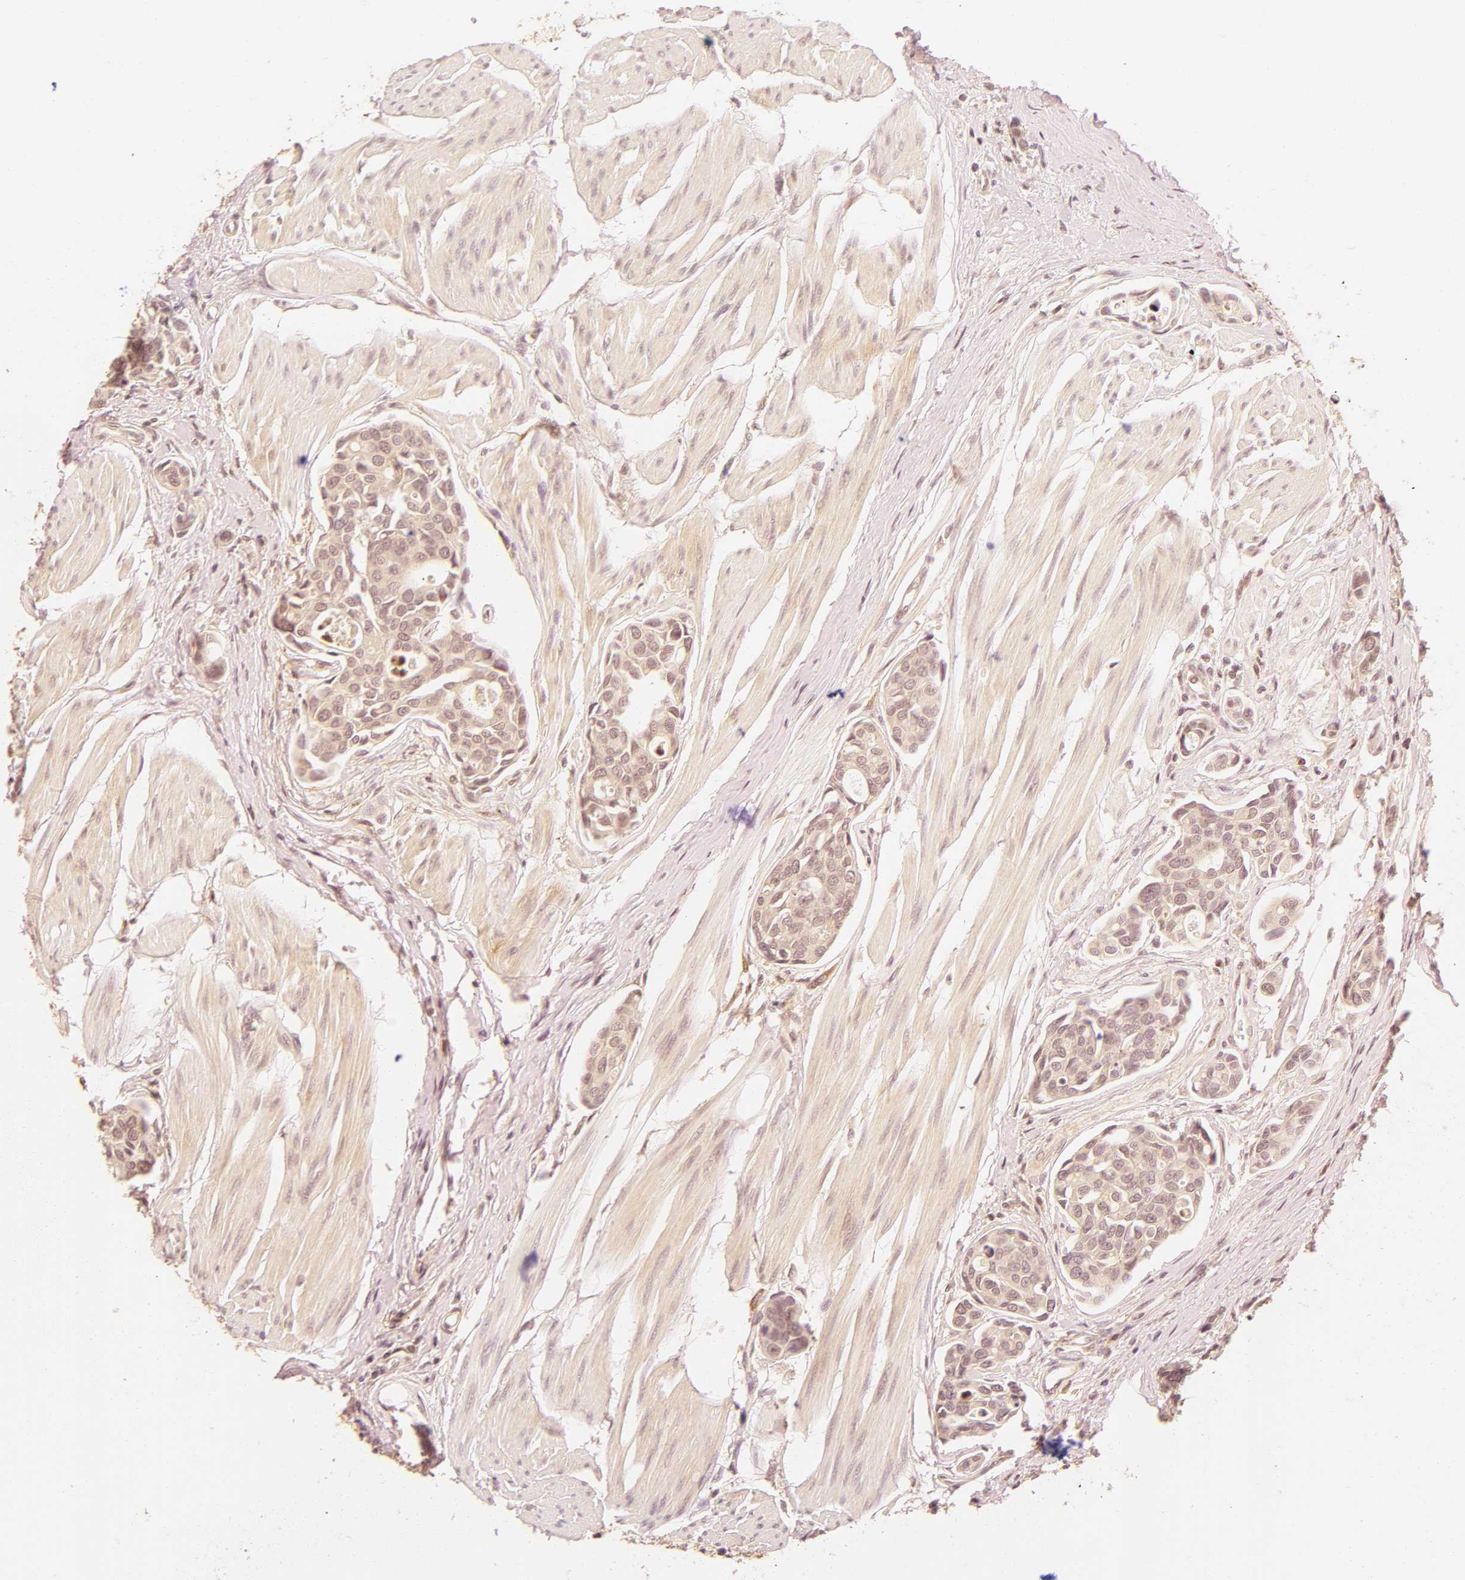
{"staining": {"intensity": "negative", "quantity": "none", "location": "none"}, "tissue": "urothelial cancer", "cell_type": "Tumor cells", "image_type": "cancer", "snomed": [{"axis": "morphology", "description": "Urothelial carcinoma, High grade"}, {"axis": "topography", "description": "Urinary bladder"}], "caption": "High power microscopy micrograph of an immunohistochemistry photomicrograph of urothelial carcinoma (high-grade), revealing no significant positivity in tumor cells.", "gene": "PDE5A", "patient": {"sex": "male", "age": 78}}